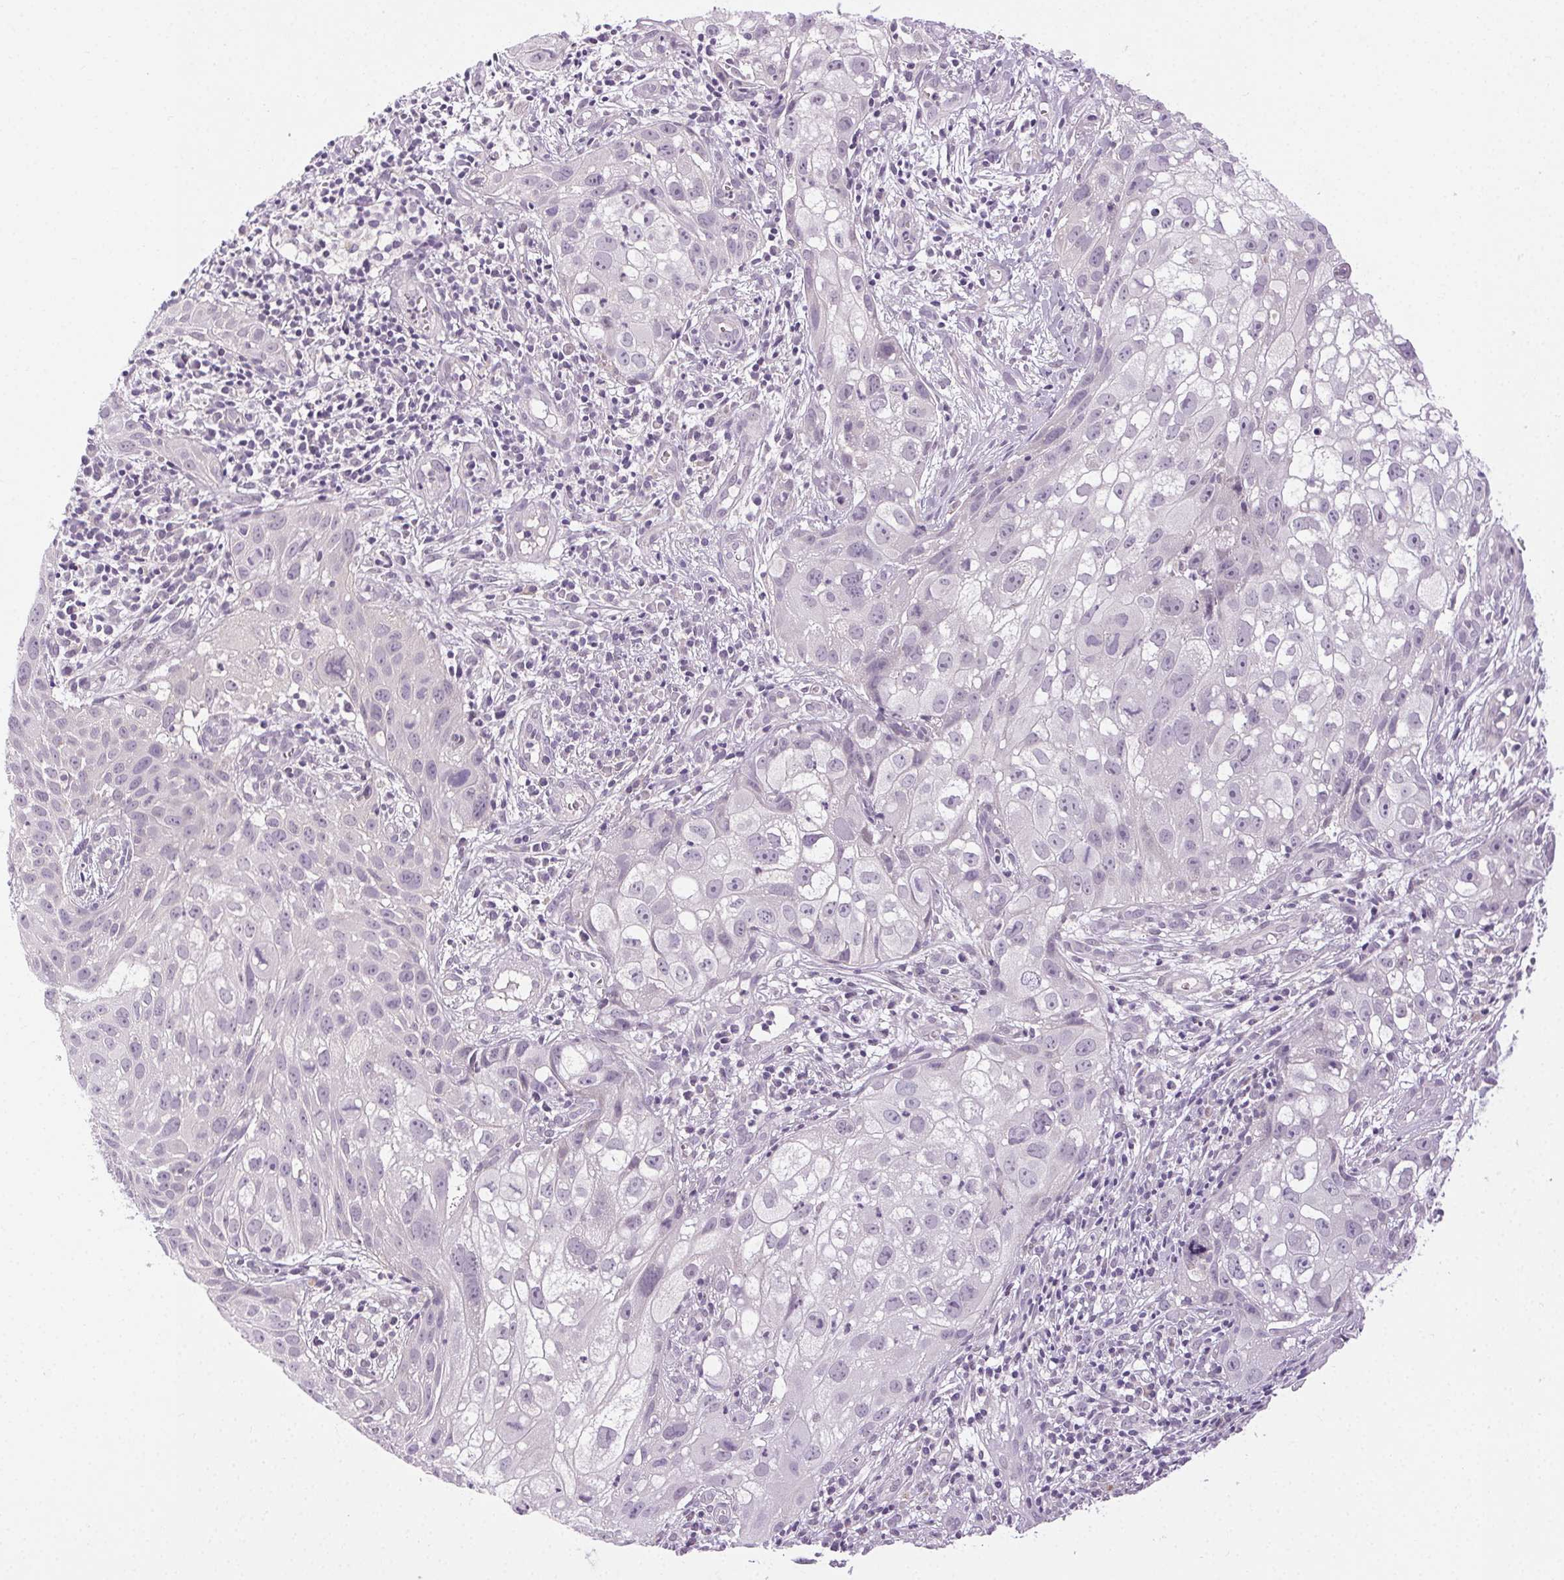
{"staining": {"intensity": "negative", "quantity": "none", "location": "none"}, "tissue": "cervical cancer", "cell_type": "Tumor cells", "image_type": "cancer", "snomed": [{"axis": "morphology", "description": "Squamous cell carcinoma, NOS"}, {"axis": "topography", "description": "Cervix"}], "caption": "The micrograph exhibits no staining of tumor cells in cervical cancer (squamous cell carcinoma). (Stains: DAB (3,3'-diaminobenzidine) IHC with hematoxylin counter stain, Microscopy: brightfield microscopy at high magnification).", "gene": "FAM168A", "patient": {"sex": "female", "age": 53}}